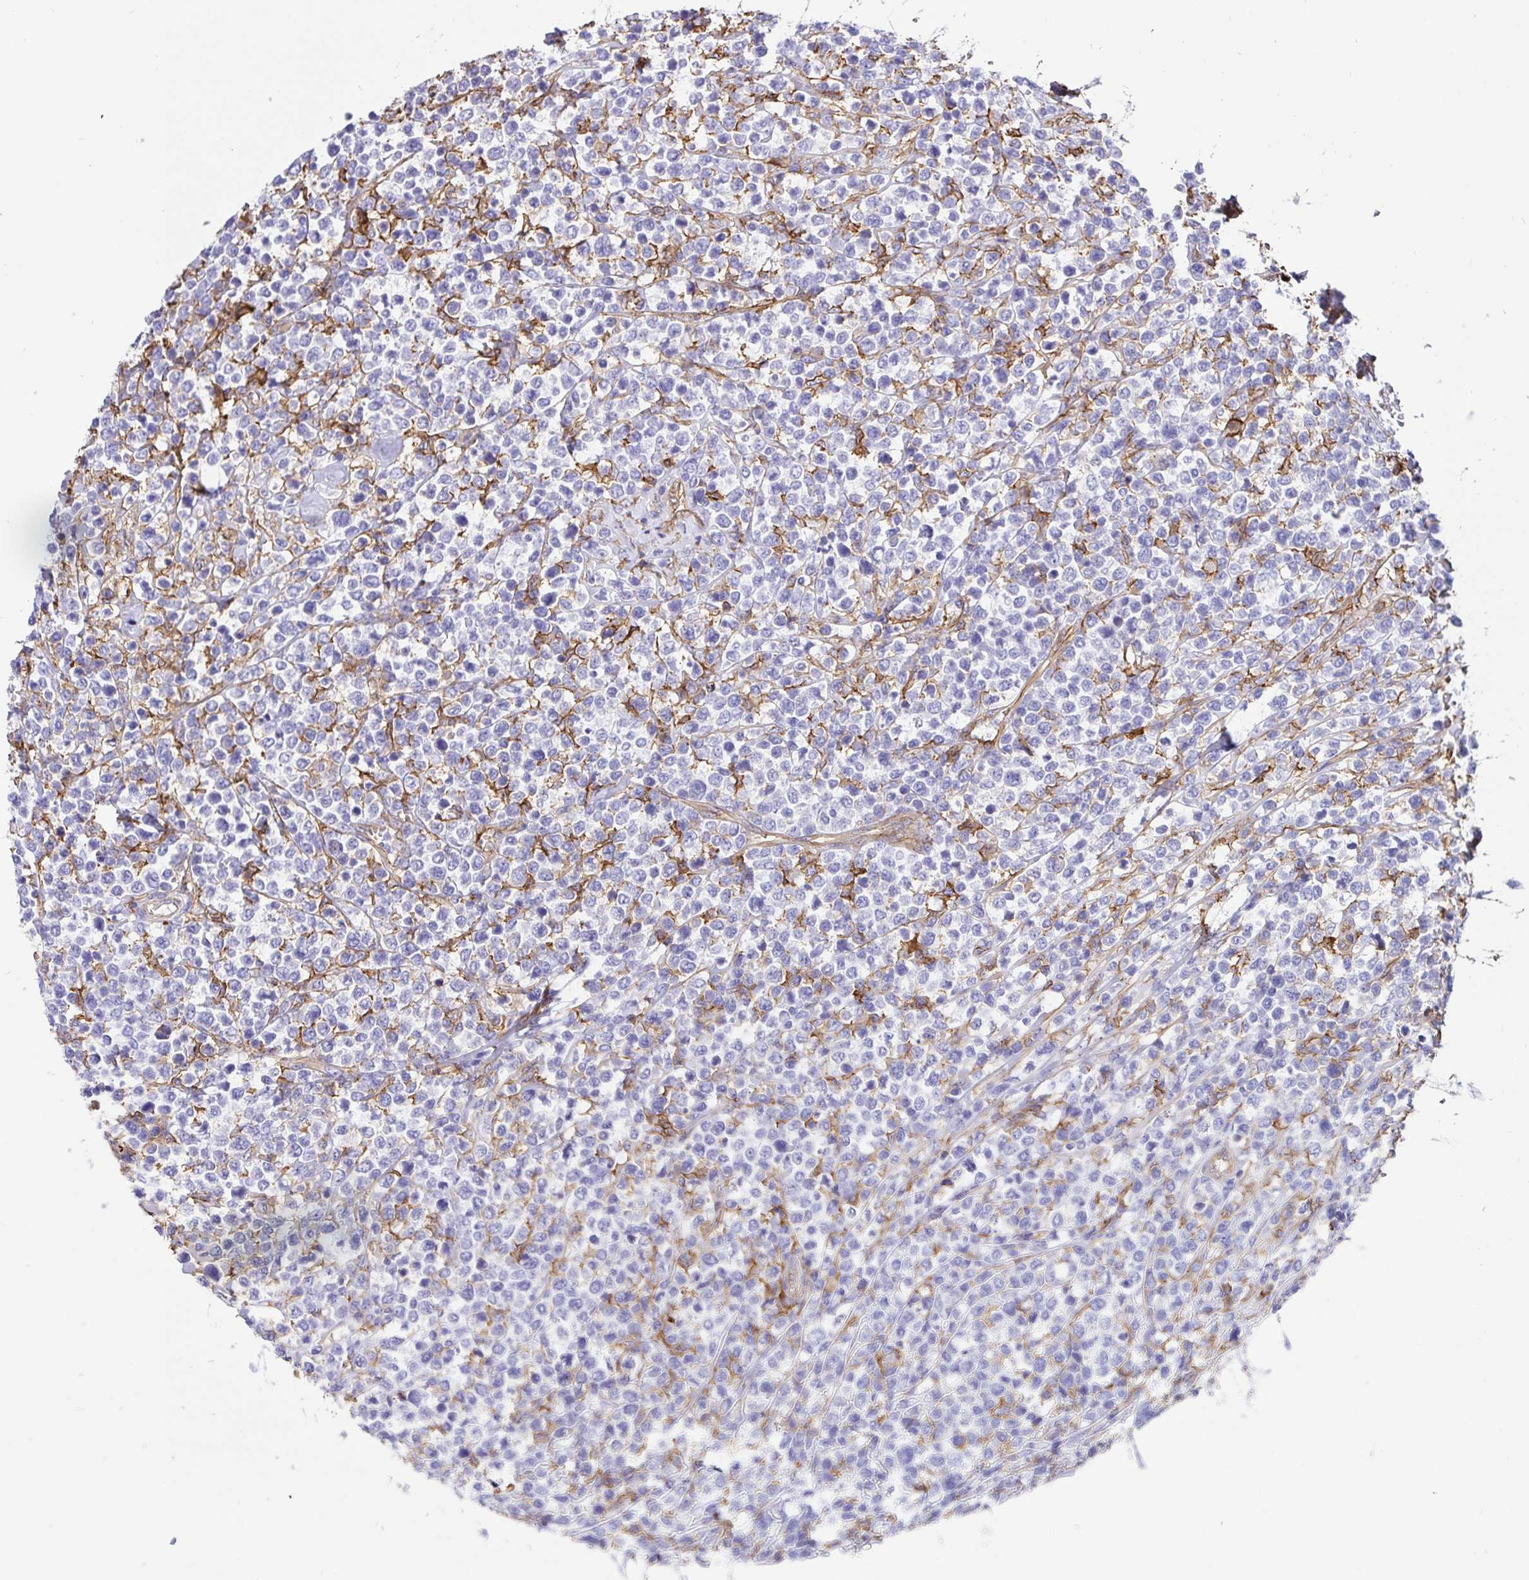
{"staining": {"intensity": "negative", "quantity": "none", "location": "none"}, "tissue": "lymphoma", "cell_type": "Tumor cells", "image_type": "cancer", "snomed": [{"axis": "morphology", "description": "Malignant lymphoma, non-Hodgkin's type, High grade"}, {"axis": "topography", "description": "Soft tissue"}], "caption": "A photomicrograph of human lymphoma is negative for staining in tumor cells.", "gene": "ANXA2", "patient": {"sex": "female", "age": 56}}